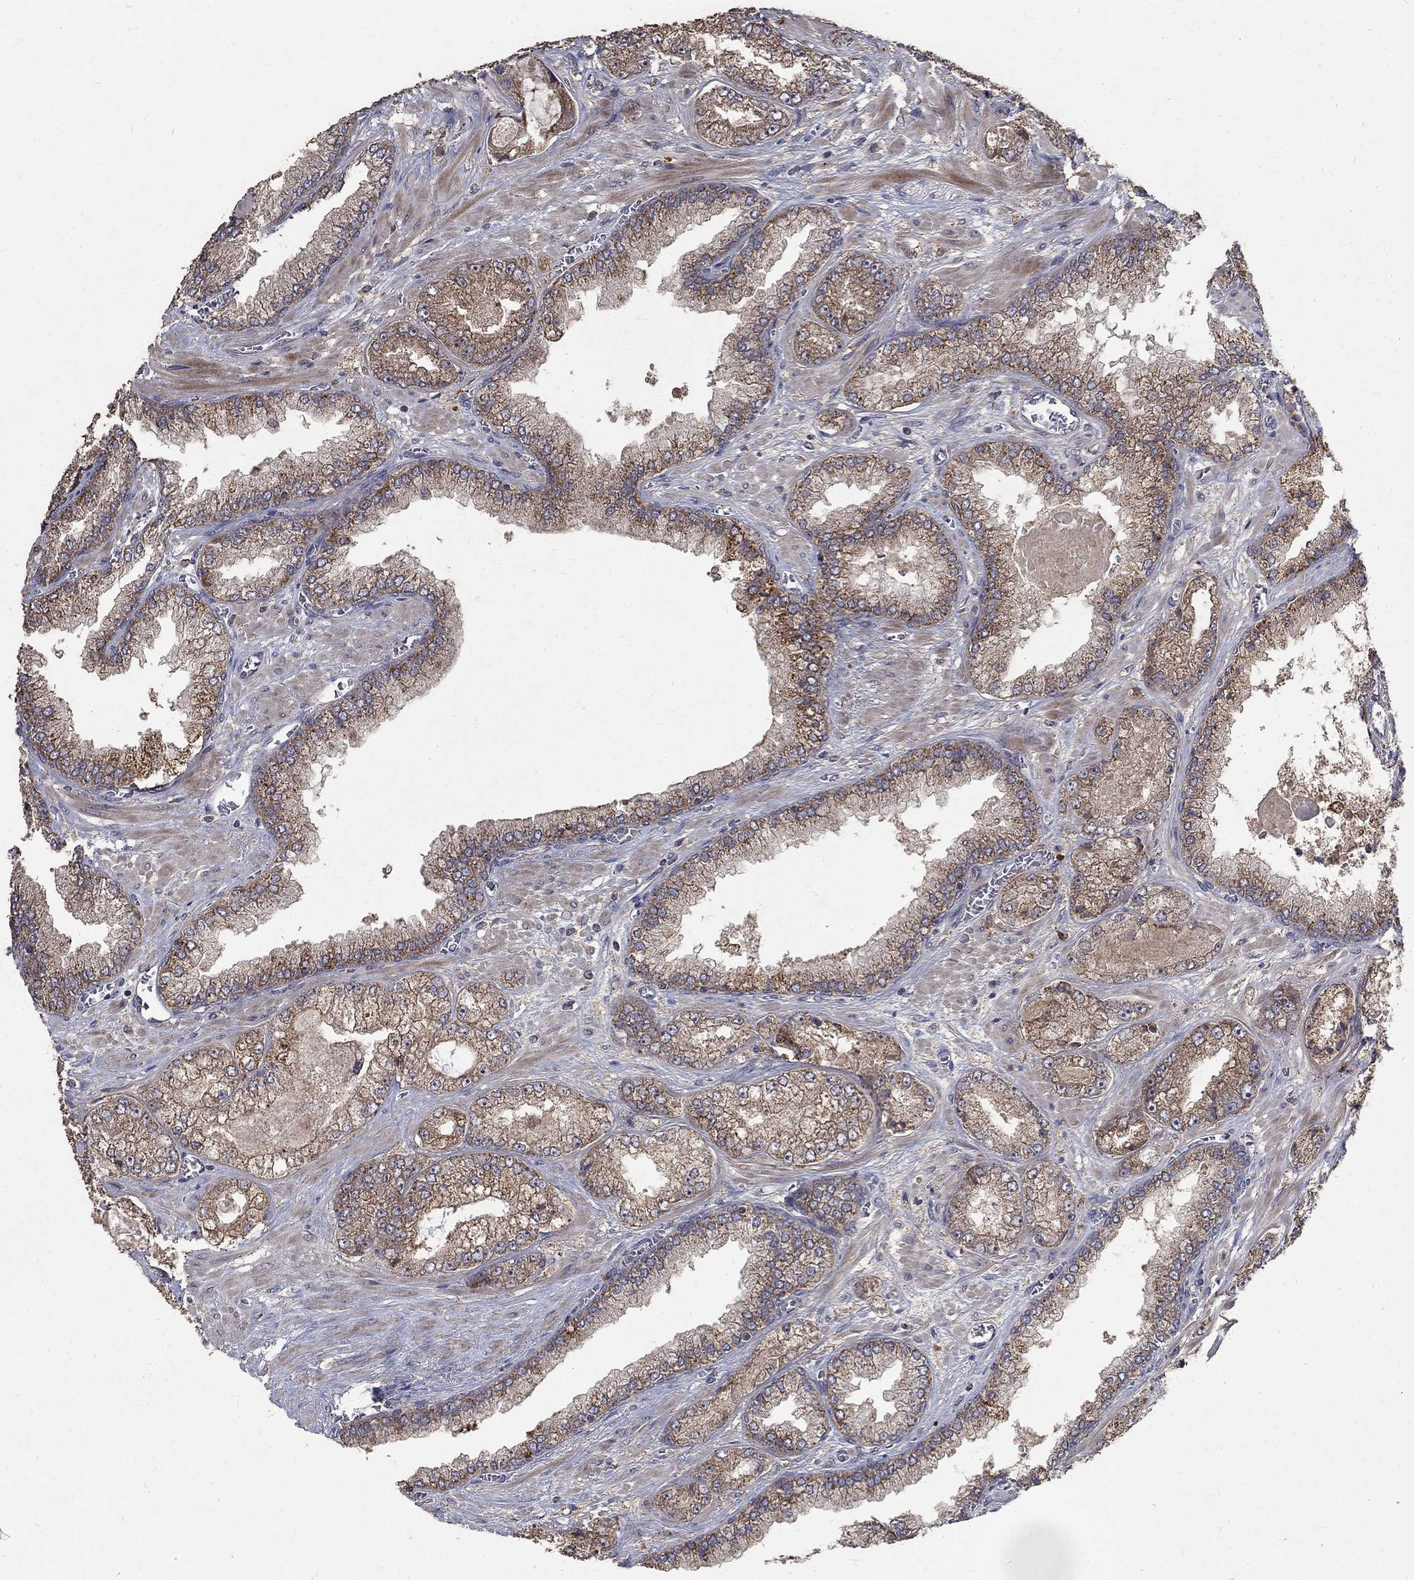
{"staining": {"intensity": "moderate", "quantity": "25%-75%", "location": "cytoplasmic/membranous"}, "tissue": "prostate cancer", "cell_type": "Tumor cells", "image_type": "cancer", "snomed": [{"axis": "morphology", "description": "Adenocarcinoma, Low grade"}, {"axis": "topography", "description": "Prostate"}], "caption": "The immunohistochemical stain highlights moderate cytoplasmic/membranous expression in tumor cells of prostate cancer tissue.", "gene": "C17orf75", "patient": {"sex": "male", "age": 57}}